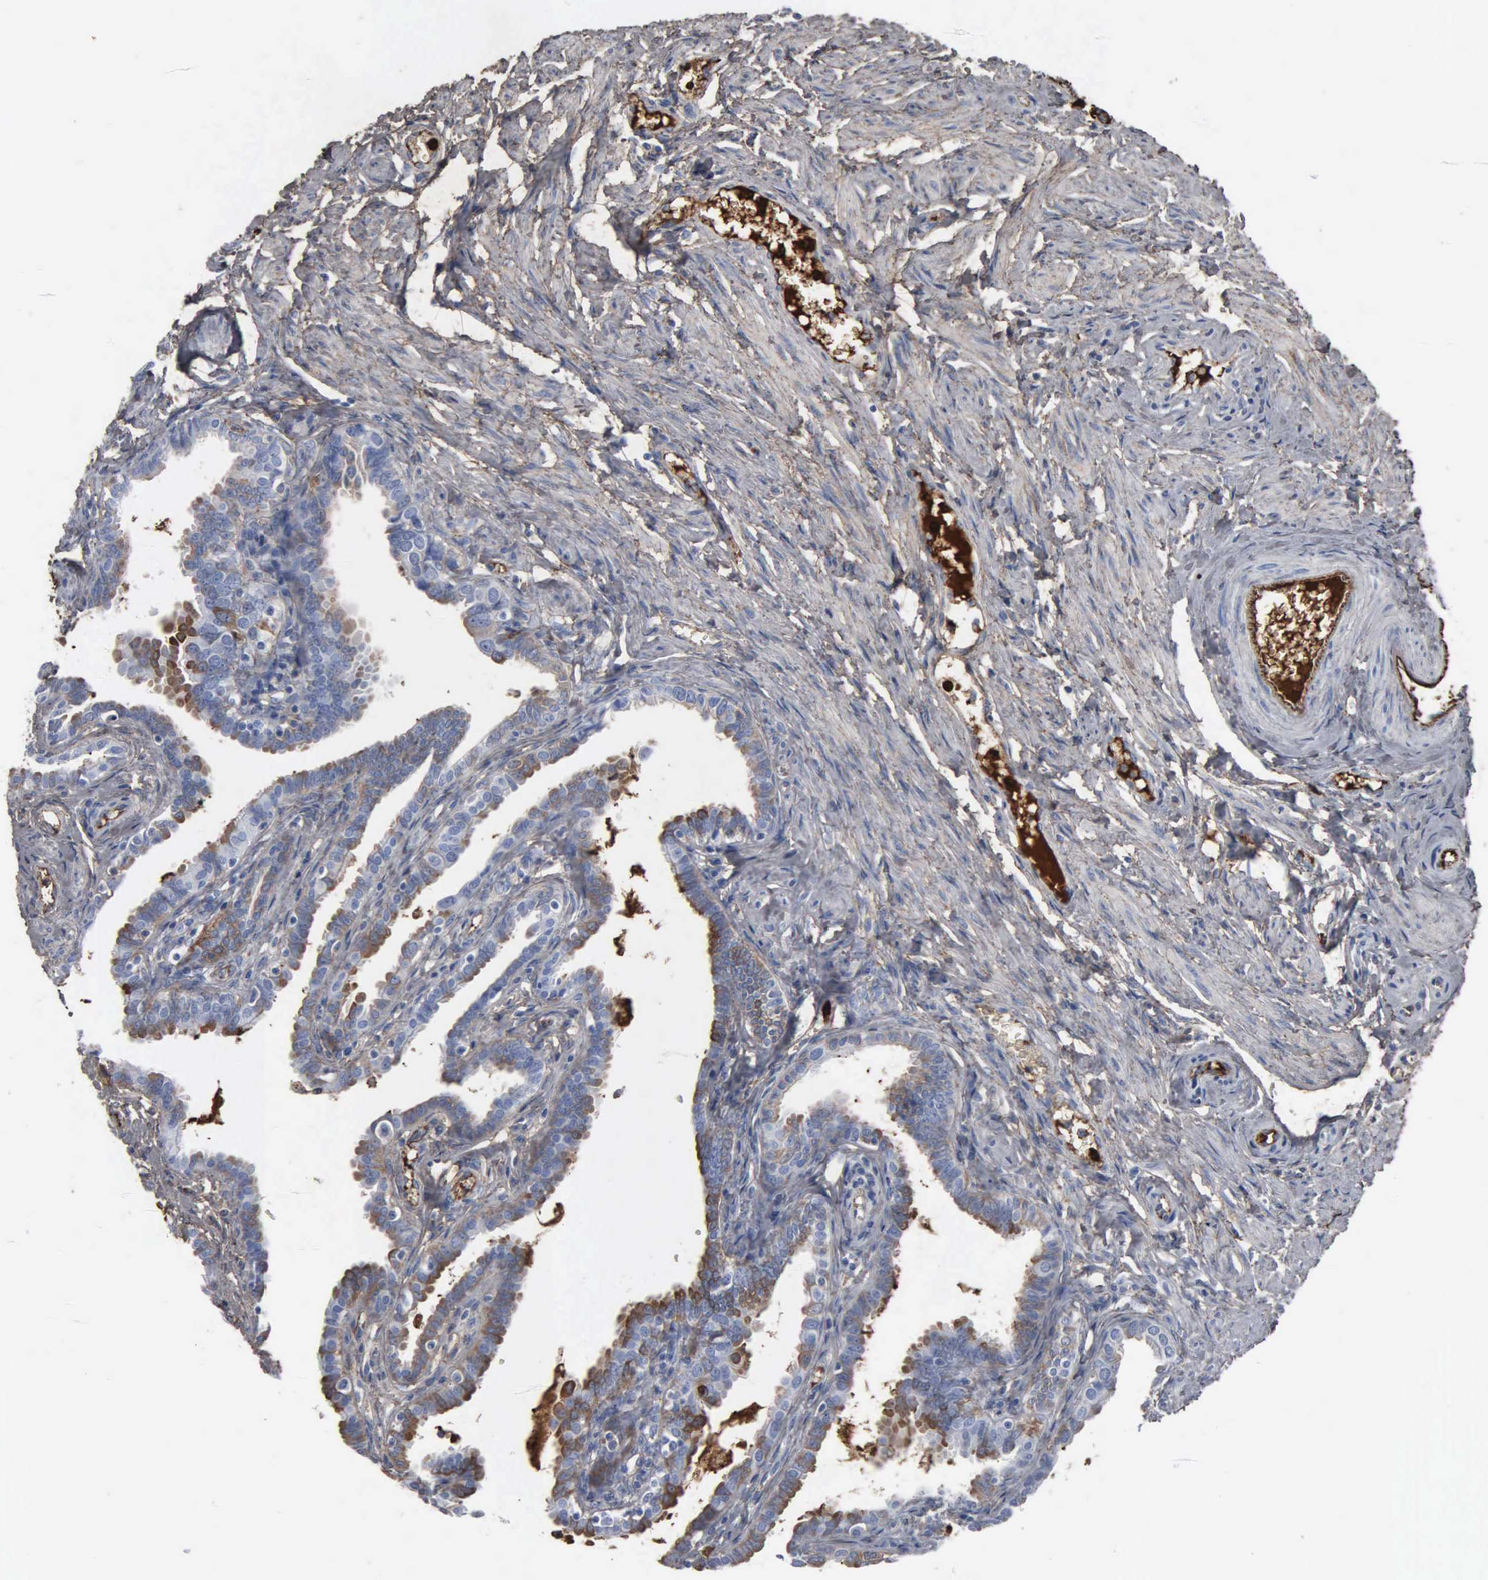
{"staining": {"intensity": "moderate", "quantity": "25%-75%", "location": "cytoplasmic/membranous"}, "tissue": "fallopian tube", "cell_type": "Glandular cells", "image_type": "normal", "snomed": [{"axis": "morphology", "description": "Normal tissue, NOS"}, {"axis": "topography", "description": "Fallopian tube"}], "caption": "Moderate cytoplasmic/membranous staining is appreciated in about 25%-75% of glandular cells in benign fallopian tube. (DAB (3,3'-diaminobenzidine) IHC with brightfield microscopy, high magnification).", "gene": "FN1", "patient": {"sex": "female", "age": 67}}